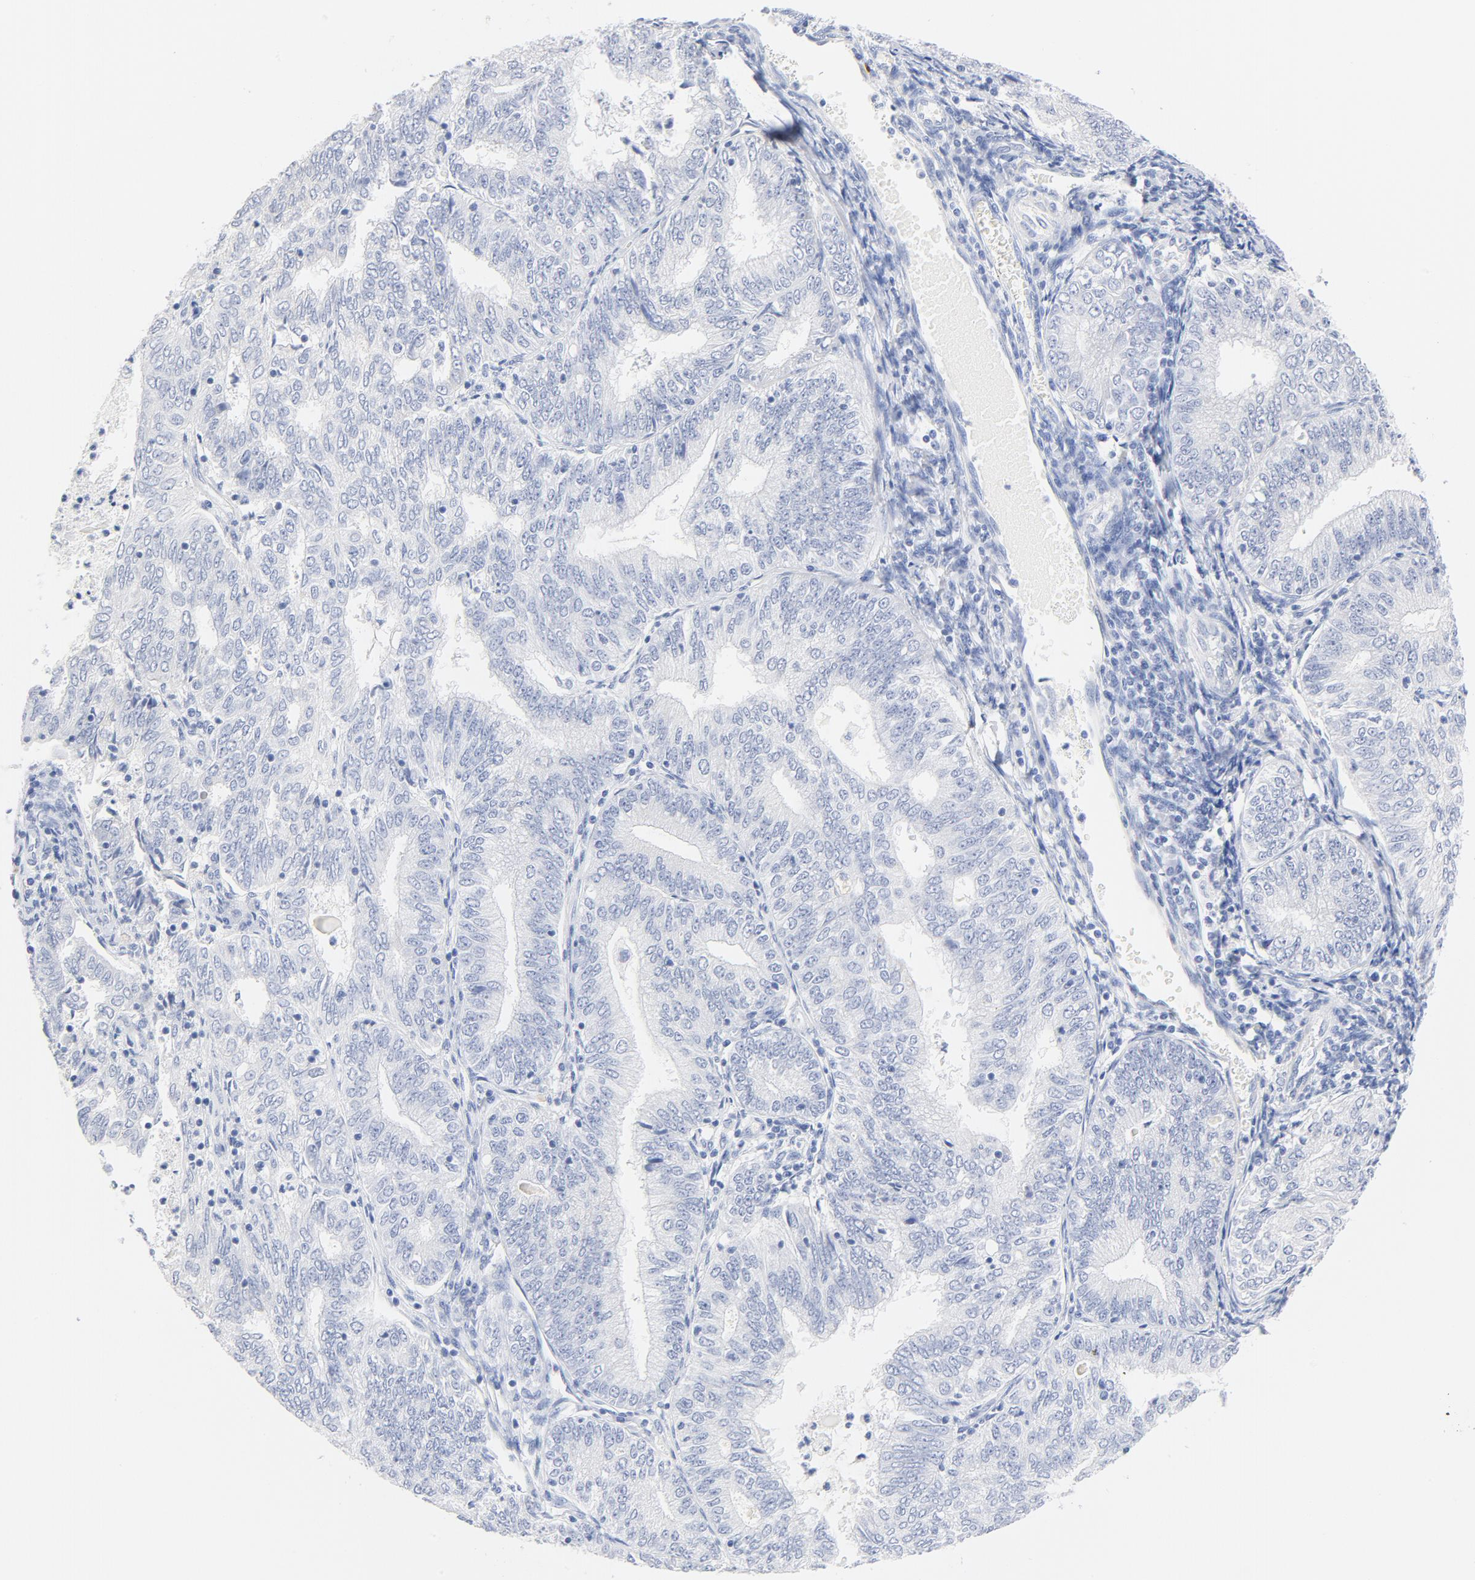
{"staining": {"intensity": "negative", "quantity": "none", "location": "none"}, "tissue": "endometrial cancer", "cell_type": "Tumor cells", "image_type": "cancer", "snomed": [{"axis": "morphology", "description": "Adenocarcinoma, NOS"}, {"axis": "topography", "description": "Endometrium"}], "caption": "A high-resolution image shows immunohistochemistry staining of adenocarcinoma (endometrial), which demonstrates no significant expression in tumor cells. The staining was performed using DAB to visualize the protein expression in brown, while the nuclei were stained in blue with hematoxylin (Magnification: 20x).", "gene": "FGFR3", "patient": {"sex": "female", "age": 69}}